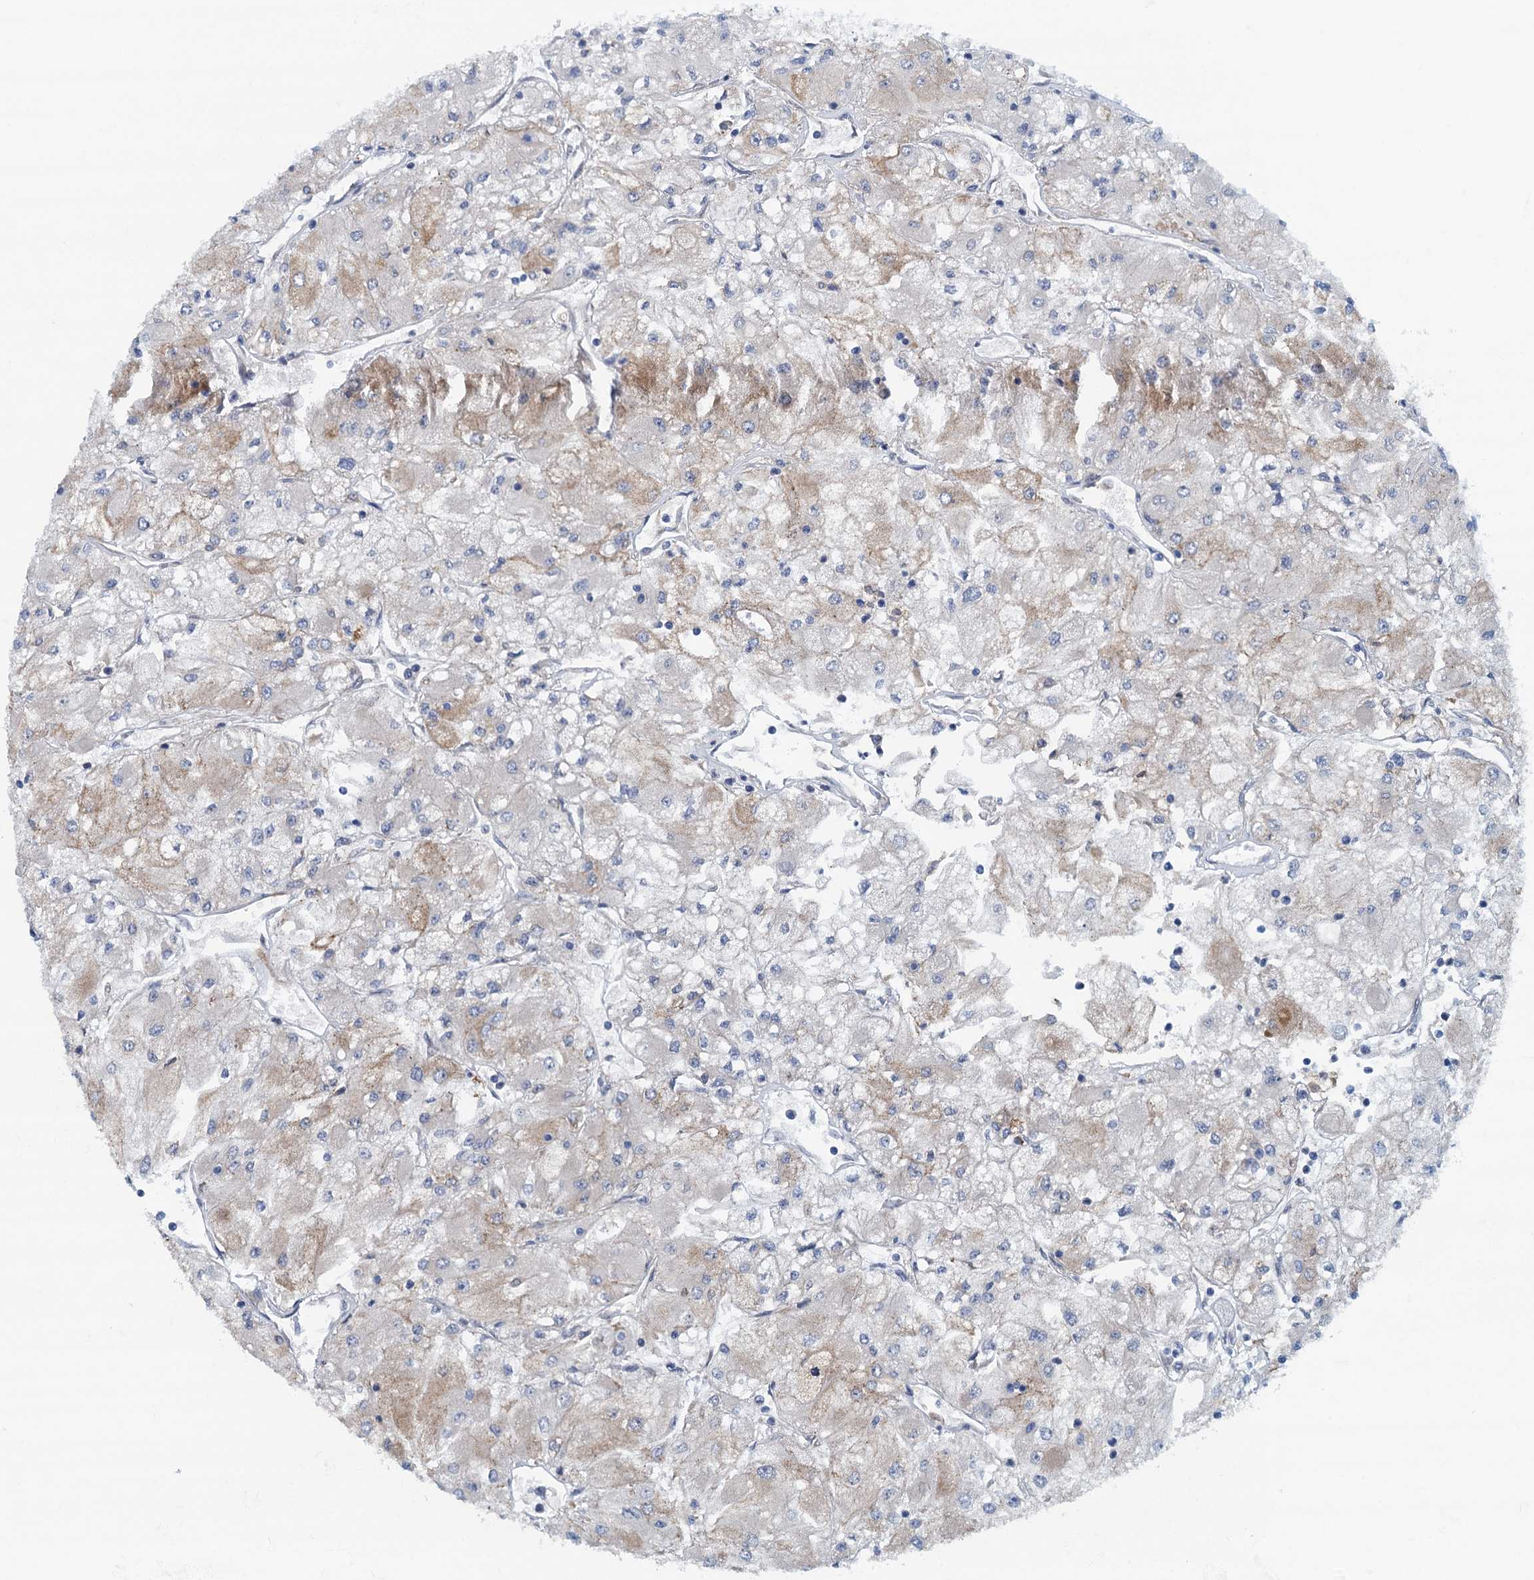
{"staining": {"intensity": "moderate", "quantity": "<25%", "location": "cytoplasmic/membranous"}, "tissue": "renal cancer", "cell_type": "Tumor cells", "image_type": "cancer", "snomed": [{"axis": "morphology", "description": "Adenocarcinoma, NOS"}, {"axis": "topography", "description": "Kidney"}], "caption": "A low amount of moderate cytoplasmic/membranous staining is identified in about <25% of tumor cells in renal cancer tissue. (IHC, brightfield microscopy, high magnification).", "gene": "MYDGF", "patient": {"sex": "male", "age": 80}}